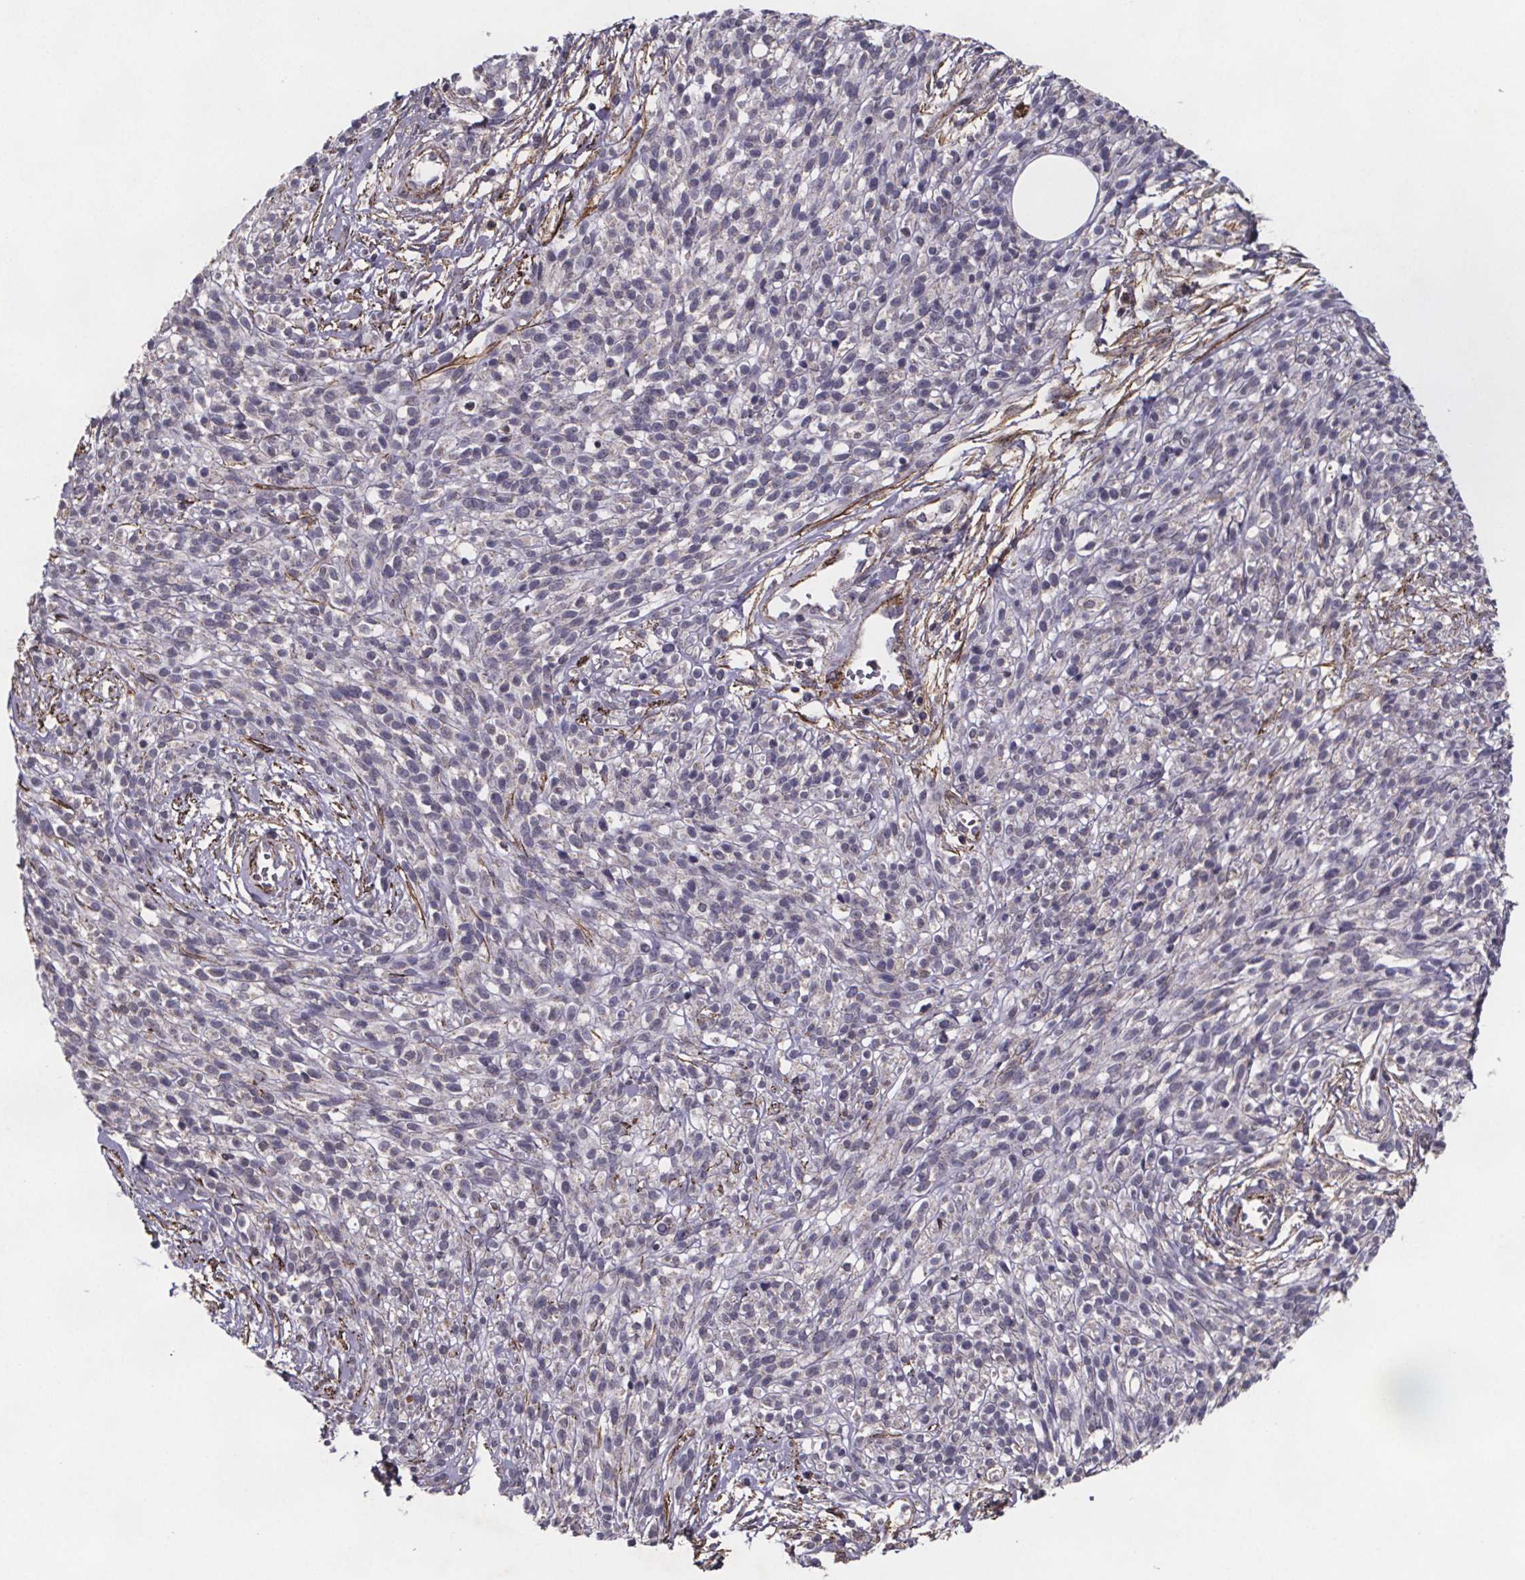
{"staining": {"intensity": "negative", "quantity": "none", "location": "none"}, "tissue": "melanoma", "cell_type": "Tumor cells", "image_type": "cancer", "snomed": [{"axis": "morphology", "description": "Malignant melanoma, NOS"}, {"axis": "topography", "description": "Skin"}, {"axis": "topography", "description": "Skin of trunk"}], "caption": "Immunohistochemistry image of neoplastic tissue: melanoma stained with DAB (3,3'-diaminobenzidine) displays no significant protein staining in tumor cells.", "gene": "PALLD", "patient": {"sex": "male", "age": 74}}